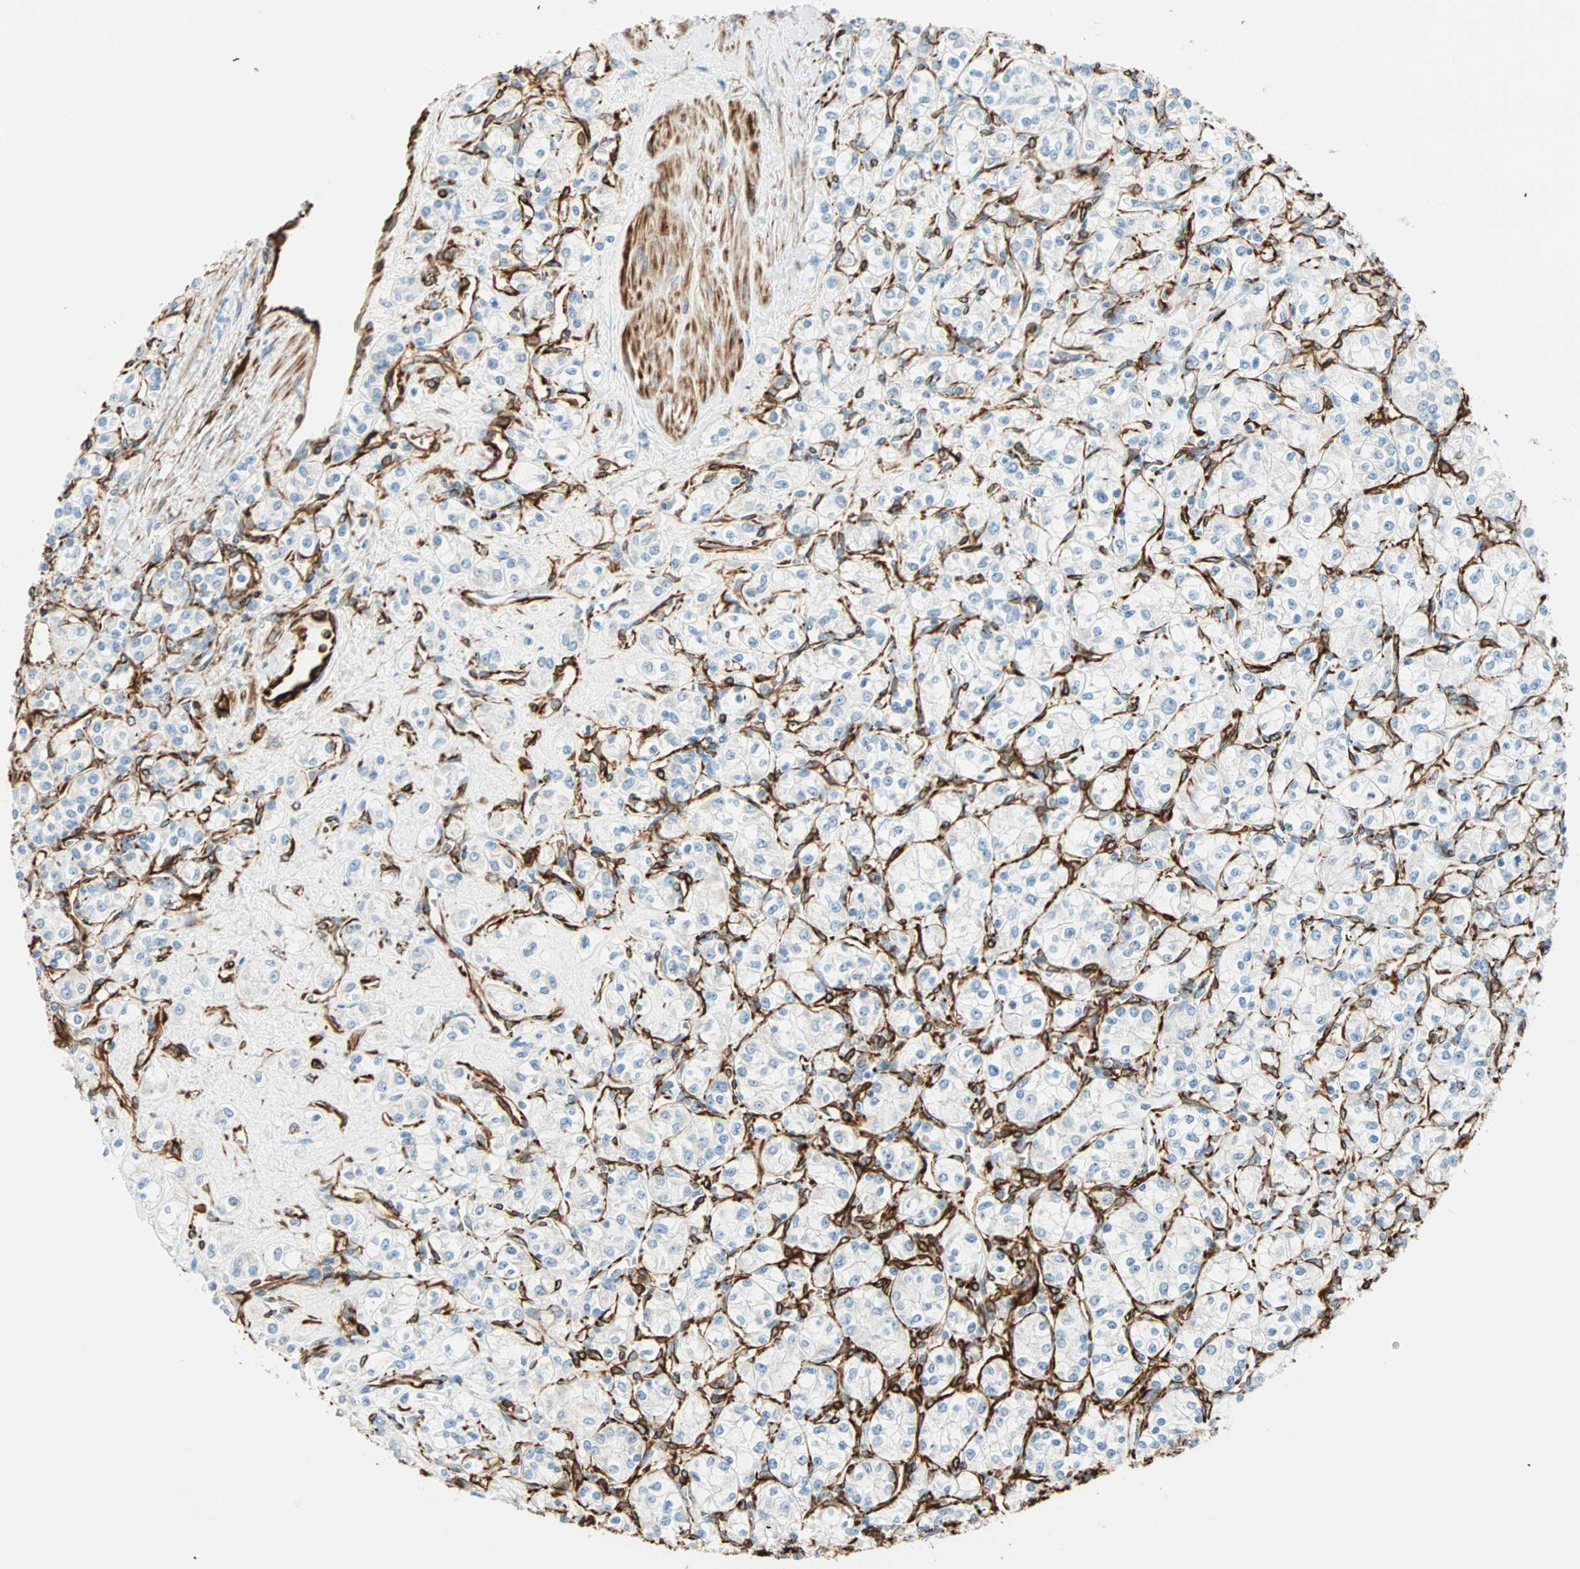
{"staining": {"intensity": "negative", "quantity": "none", "location": "none"}, "tissue": "renal cancer", "cell_type": "Tumor cells", "image_type": "cancer", "snomed": [{"axis": "morphology", "description": "Adenocarcinoma, NOS"}, {"axis": "topography", "description": "Kidney"}], "caption": "The micrograph reveals no staining of tumor cells in renal cancer.", "gene": "NES", "patient": {"sex": "male", "age": 77}}